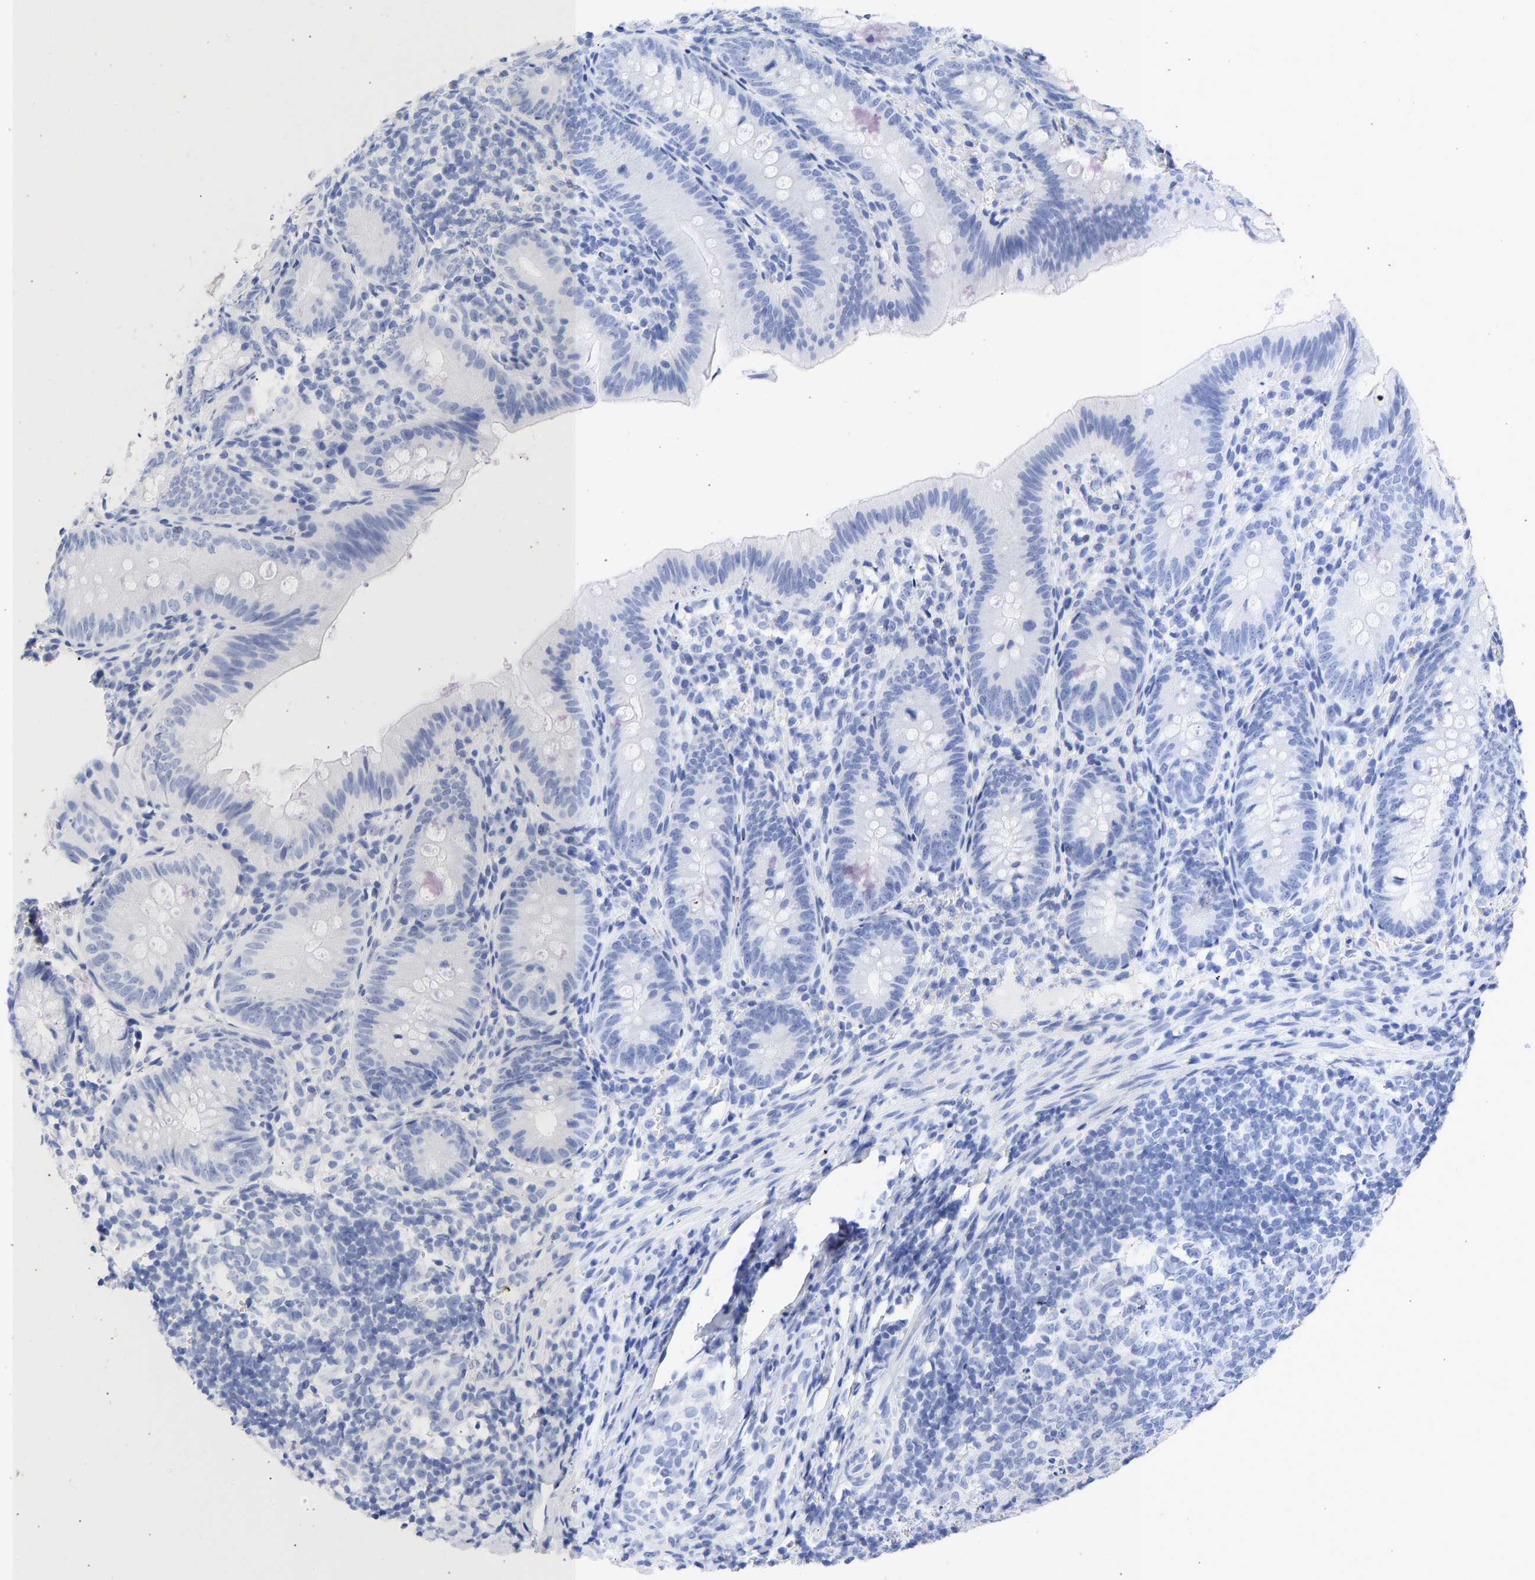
{"staining": {"intensity": "negative", "quantity": "none", "location": "none"}, "tissue": "appendix", "cell_type": "Glandular cells", "image_type": "normal", "snomed": [{"axis": "morphology", "description": "Normal tissue, NOS"}, {"axis": "topography", "description": "Appendix"}], "caption": "A high-resolution histopathology image shows immunohistochemistry staining of benign appendix, which demonstrates no significant expression in glandular cells. (Immunohistochemistry, brightfield microscopy, high magnification).", "gene": "KRT1", "patient": {"sex": "male", "age": 1}}